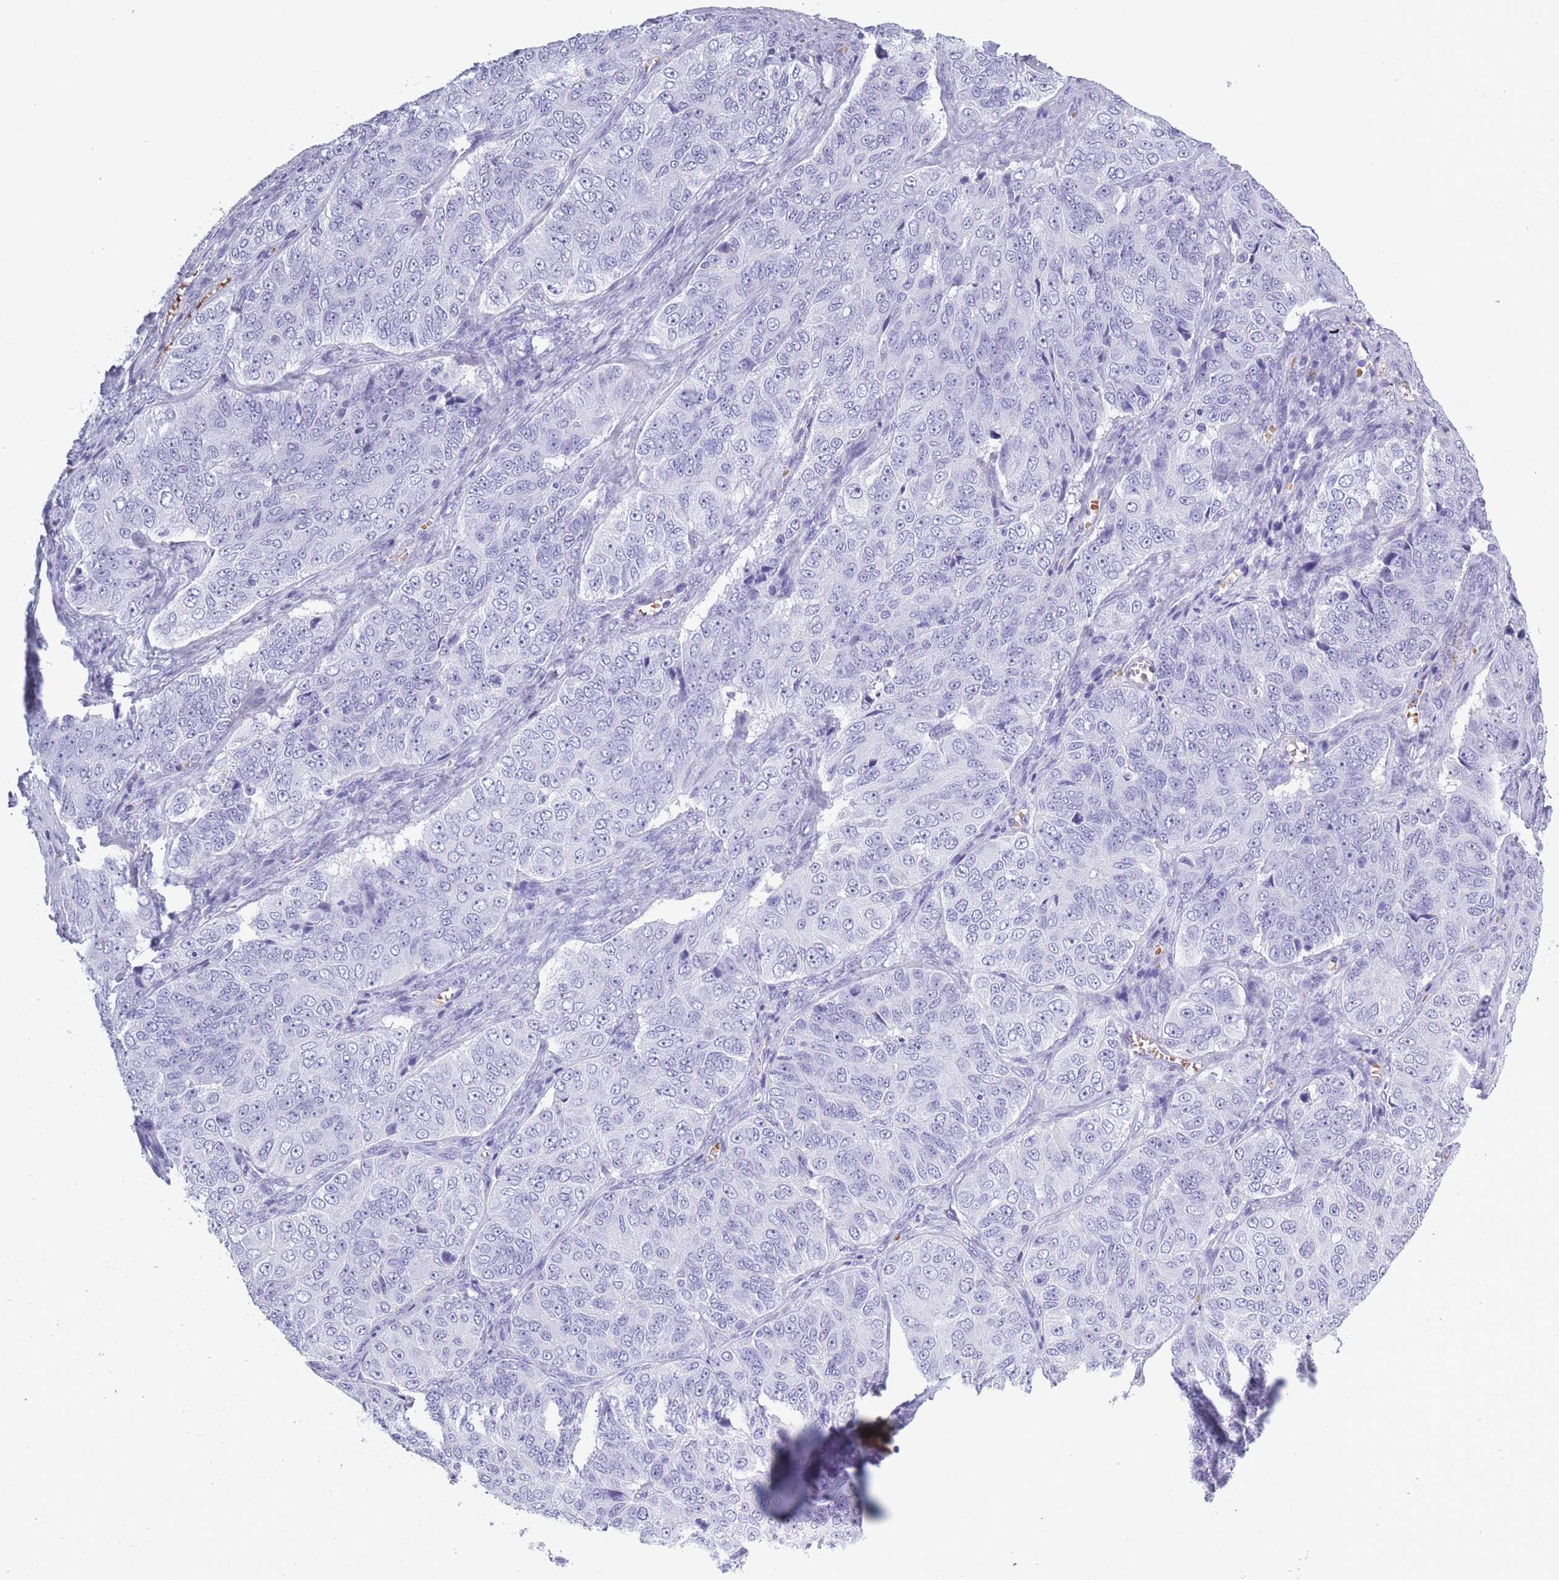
{"staining": {"intensity": "negative", "quantity": "none", "location": "none"}, "tissue": "ovarian cancer", "cell_type": "Tumor cells", "image_type": "cancer", "snomed": [{"axis": "morphology", "description": "Carcinoma, endometroid"}, {"axis": "topography", "description": "Ovary"}], "caption": "Tumor cells are negative for protein expression in human ovarian cancer (endometroid carcinoma).", "gene": "OR7C1", "patient": {"sex": "female", "age": 51}}